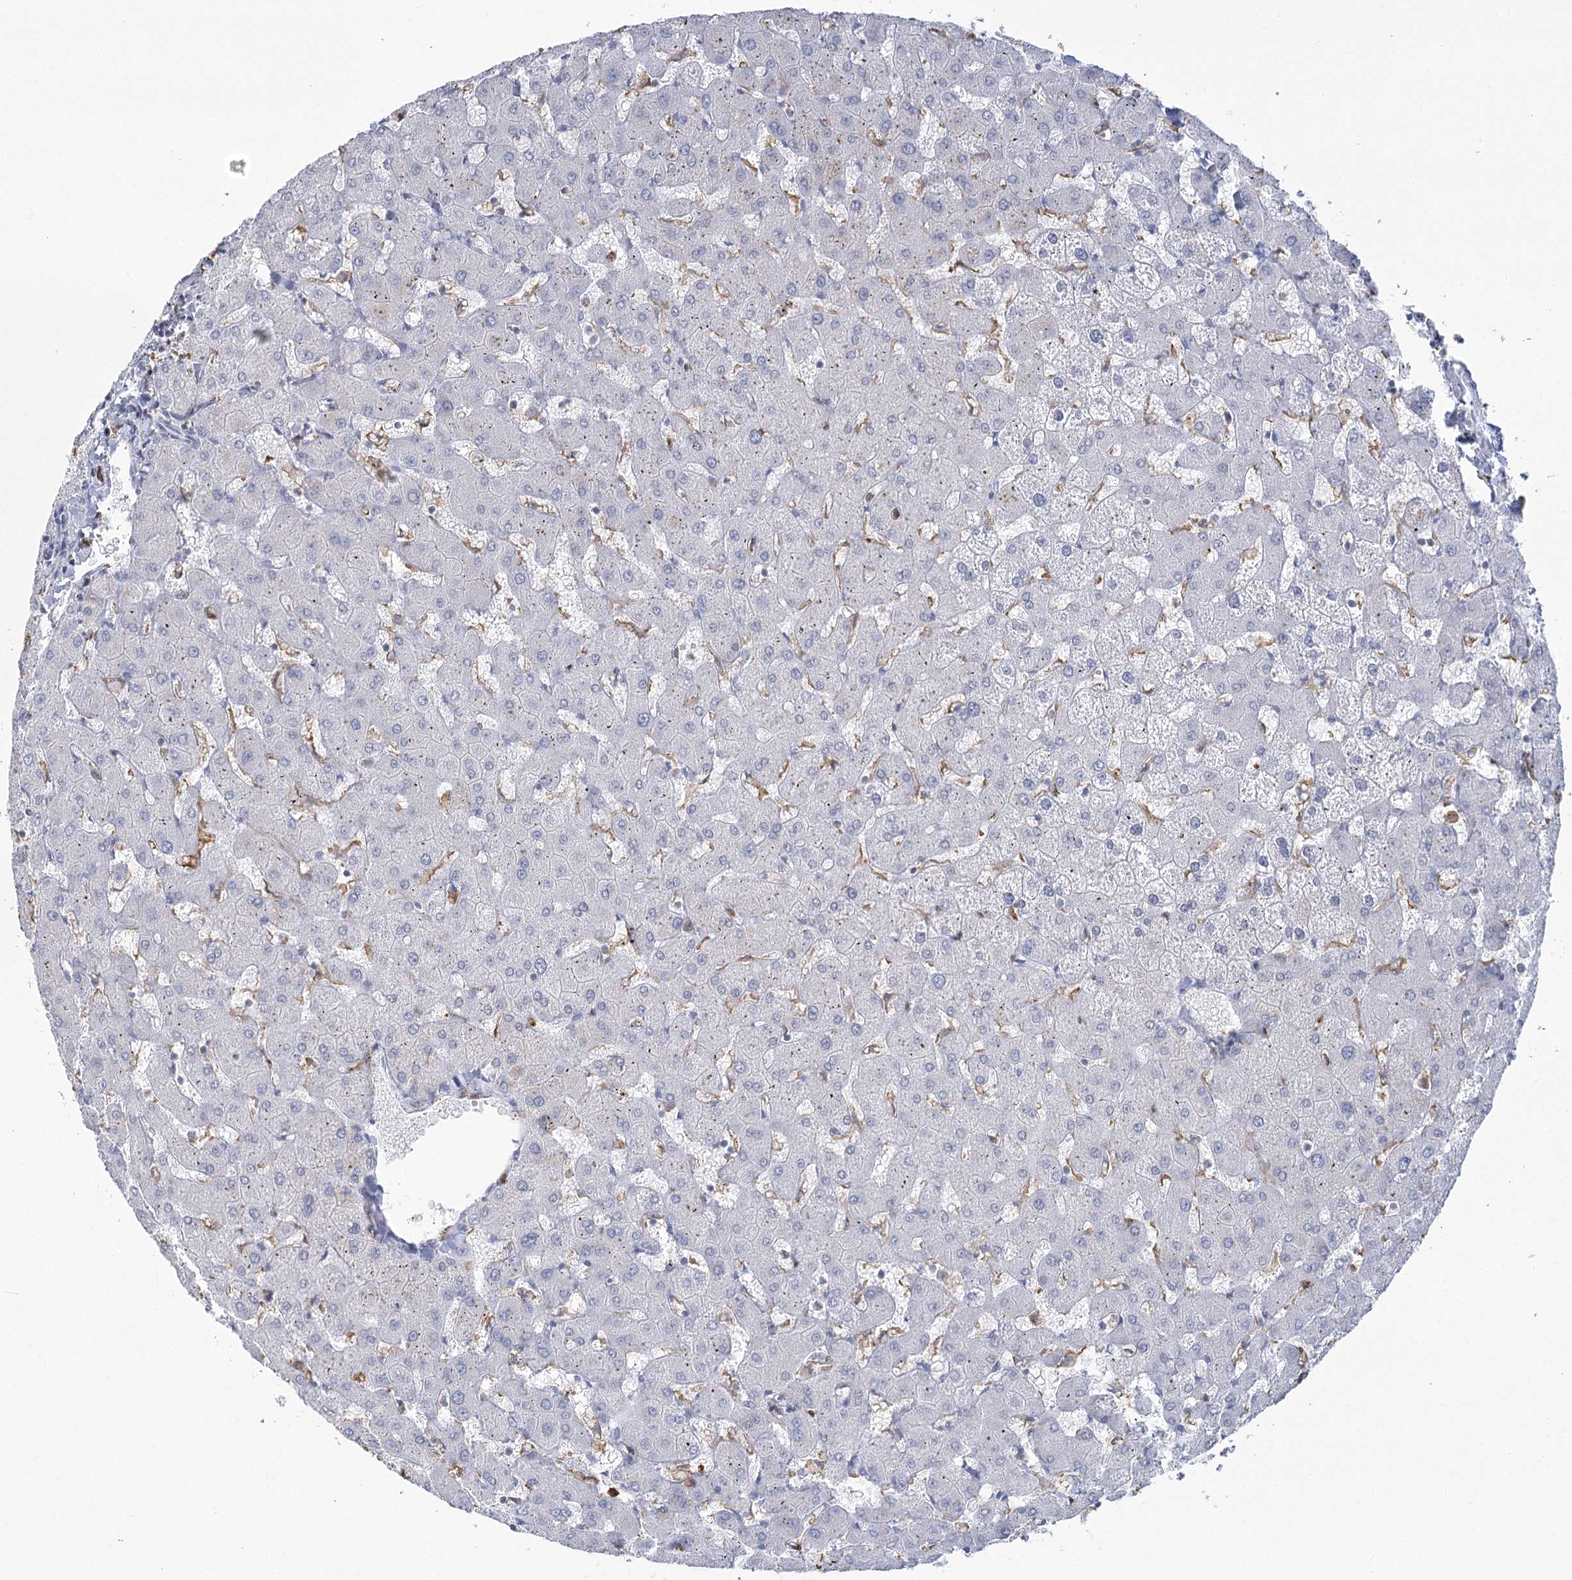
{"staining": {"intensity": "negative", "quantity": "none", "location": "none"}, "tissue": "liver", "cell_type": "Cholangiocytes", "image_type": "normal", "snomed": [{"axis": "morphology", "description": "Normal tissue, NOS"}, {"axis": "topography", "description": "Liver"}], "caption": "Immunohistochemical staining of benign human liver exhibits no significant staining in cholangiocytes. (DAB IHC visualized using brightfield microscopy, high magnification).", "gene": "C11orf1", "patient": {"sex": "female", "age": 63}}